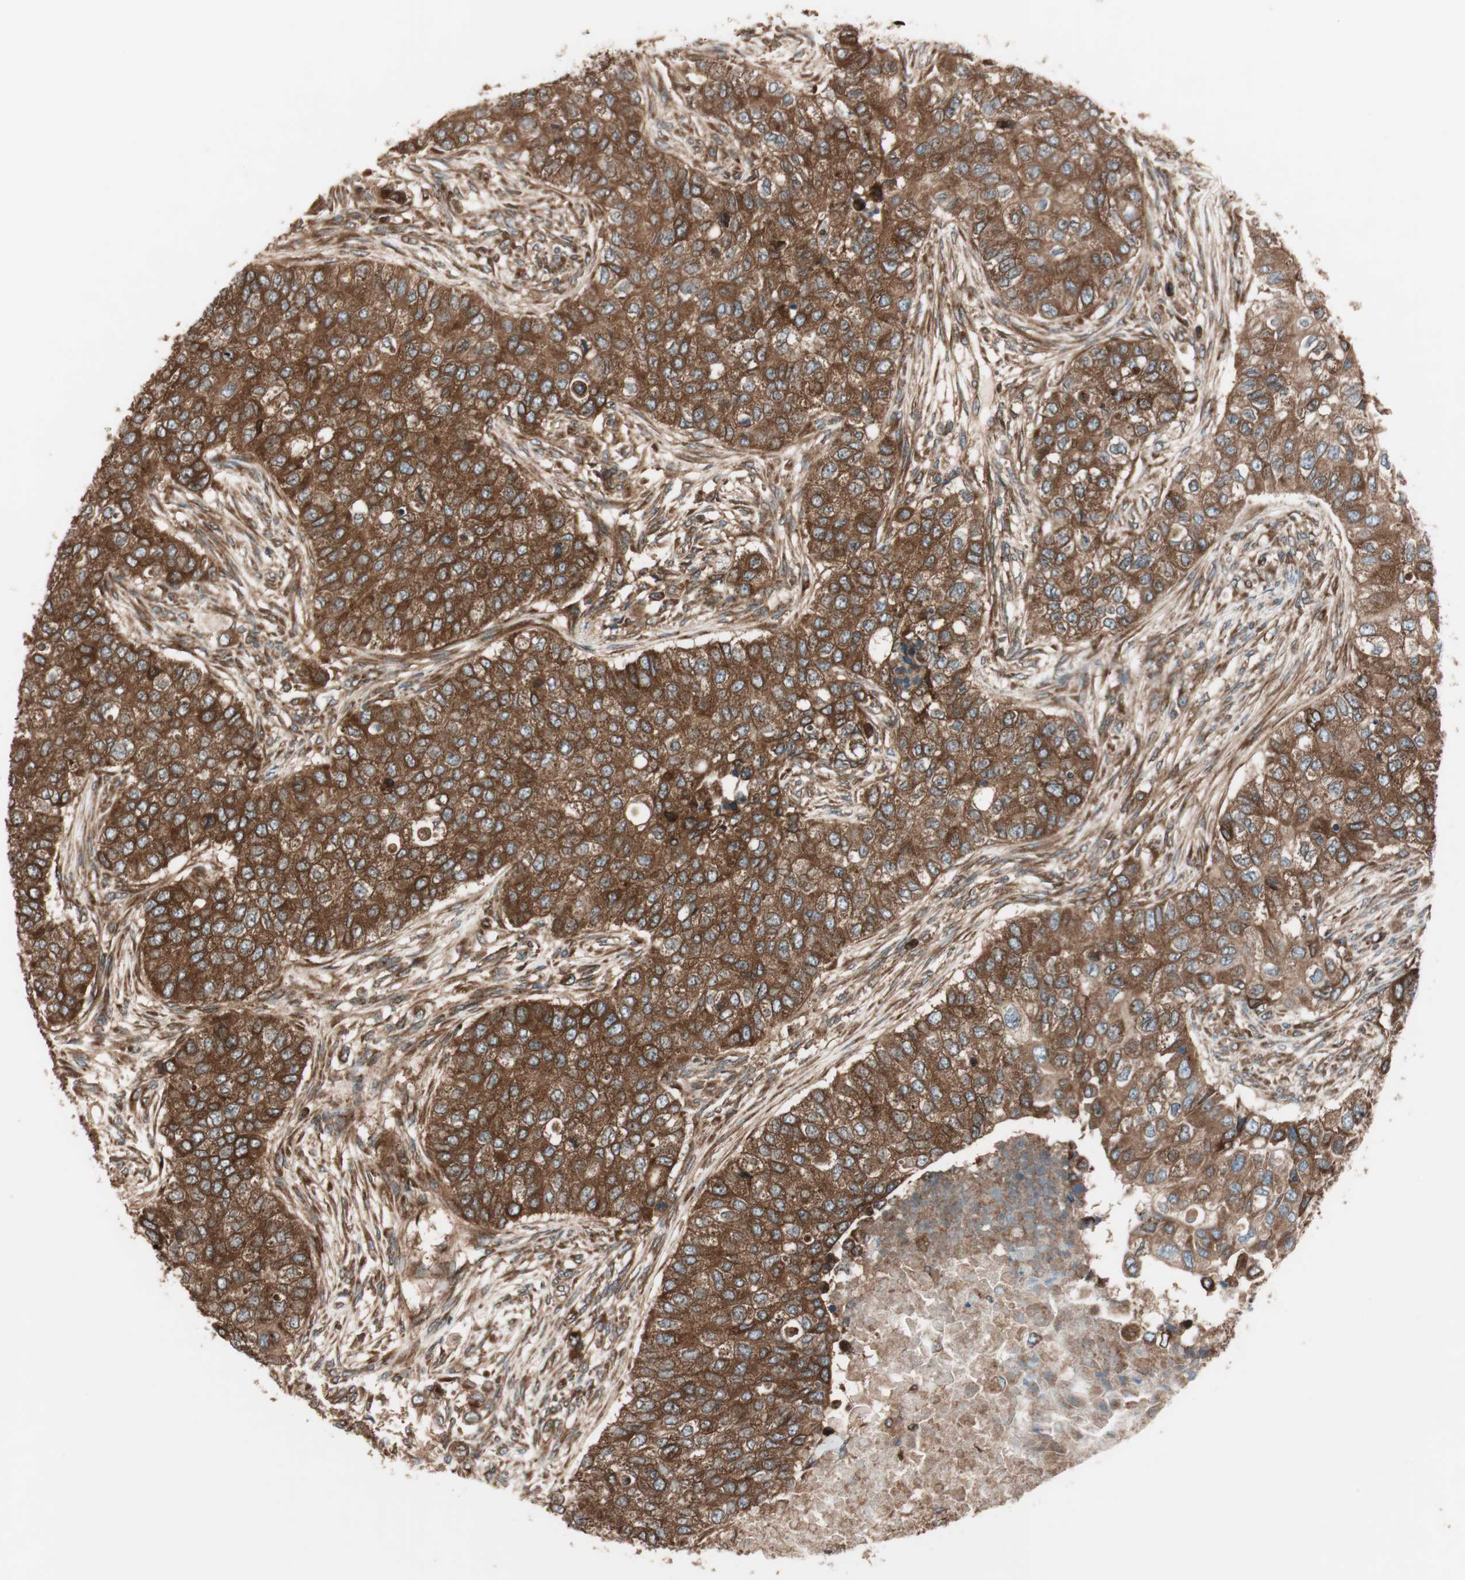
{"staining": {"intensity": "strong", "quantity": ">75%", "location": "cytoplasmic/membranous"}, "tissue": "breast cancer", "cell_type": "Tumor cells", "image_type": "cancer", "snomed": [{"axis": "morphology", "description": "Normal tissue, NOS"}, {"axis": "morphology", "description": "Duct carcinoma"}, {"axis": "topography", "description": "Breast"}], "caption": "Breast cancer (intraductal carcinoma) stained with IHC demonstrates strong cytoplasmic/membranous expression in about >75% of tumor cells.", "gene": "RAB5A", "patient": {"sex": "female", "age": 49}}